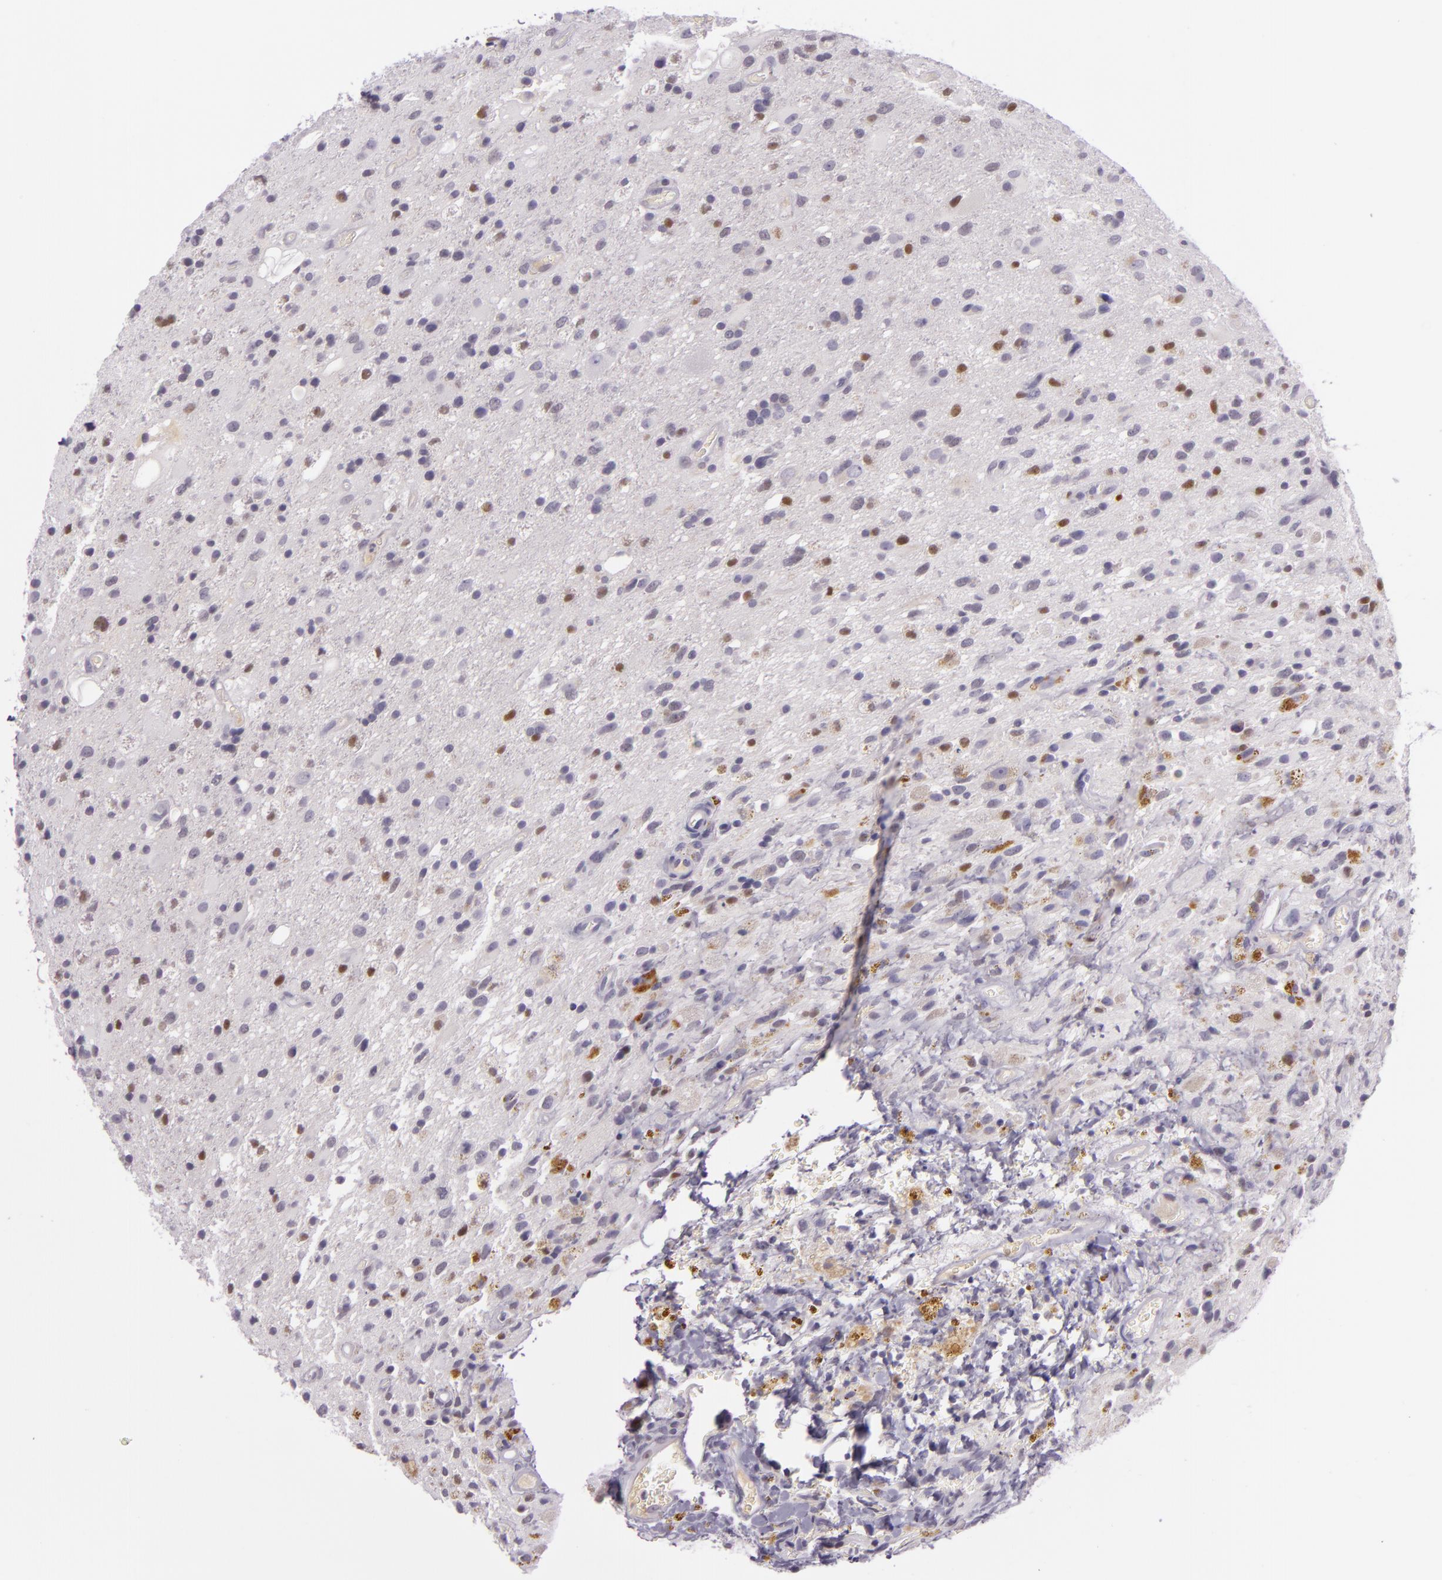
{"staining": {"intensity": "negative", "quantity": "none", "location": "none"}, "tissue": "glioma", "cell_type": "Tumor cells", "image_type": "cancer", "snomed": [{"axis": "morphology", "description": "Glioma, malignant, High grade"}, {"axis": "topography", "description": "Brain"}], "caption": "Protein analysis of malignant high-grade glioma shows no significant staining in tumor cells.", "gene": "CHEK2", "patient": {"sex": "male", "age": 48}}